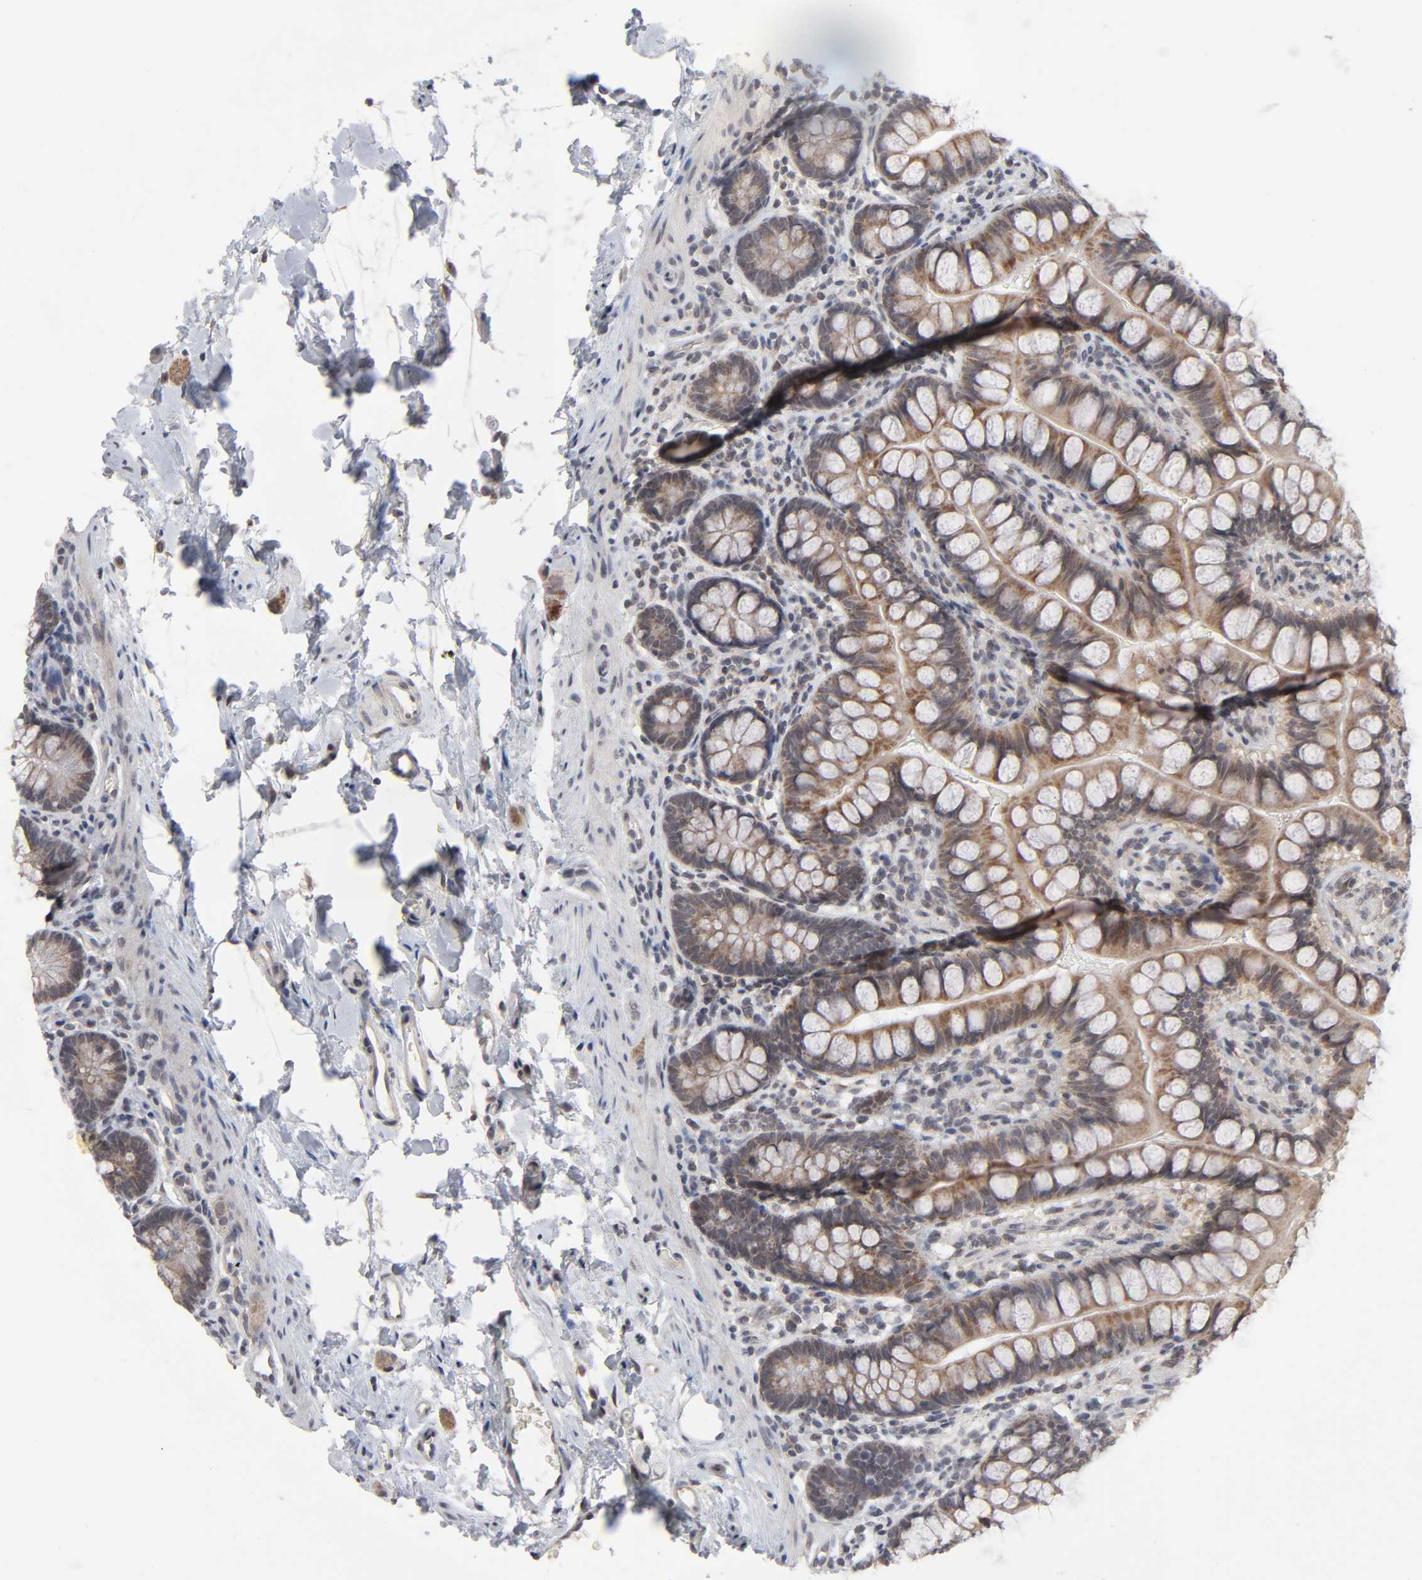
{"staining": {"intensity": "moderate", "quantity": ">75%", "location": "cytoplasmic/membranous"}, "tissue": "small intestine", "cell_type": "Glandular cells", "image_type": "normal", "snomed": [{"axis": "morphology", "description": "Normal tissue, NOS"}, {"axis": "topography", "description": "Small intestine"}], "caption": "IHC (DAB) staining of benign small intestine exhibits moderate cytoplasmic/membranous protein staining in about >75% of glandular cells.", "gene": "AUH", "patient": {"sex": "female", "age": 58}}